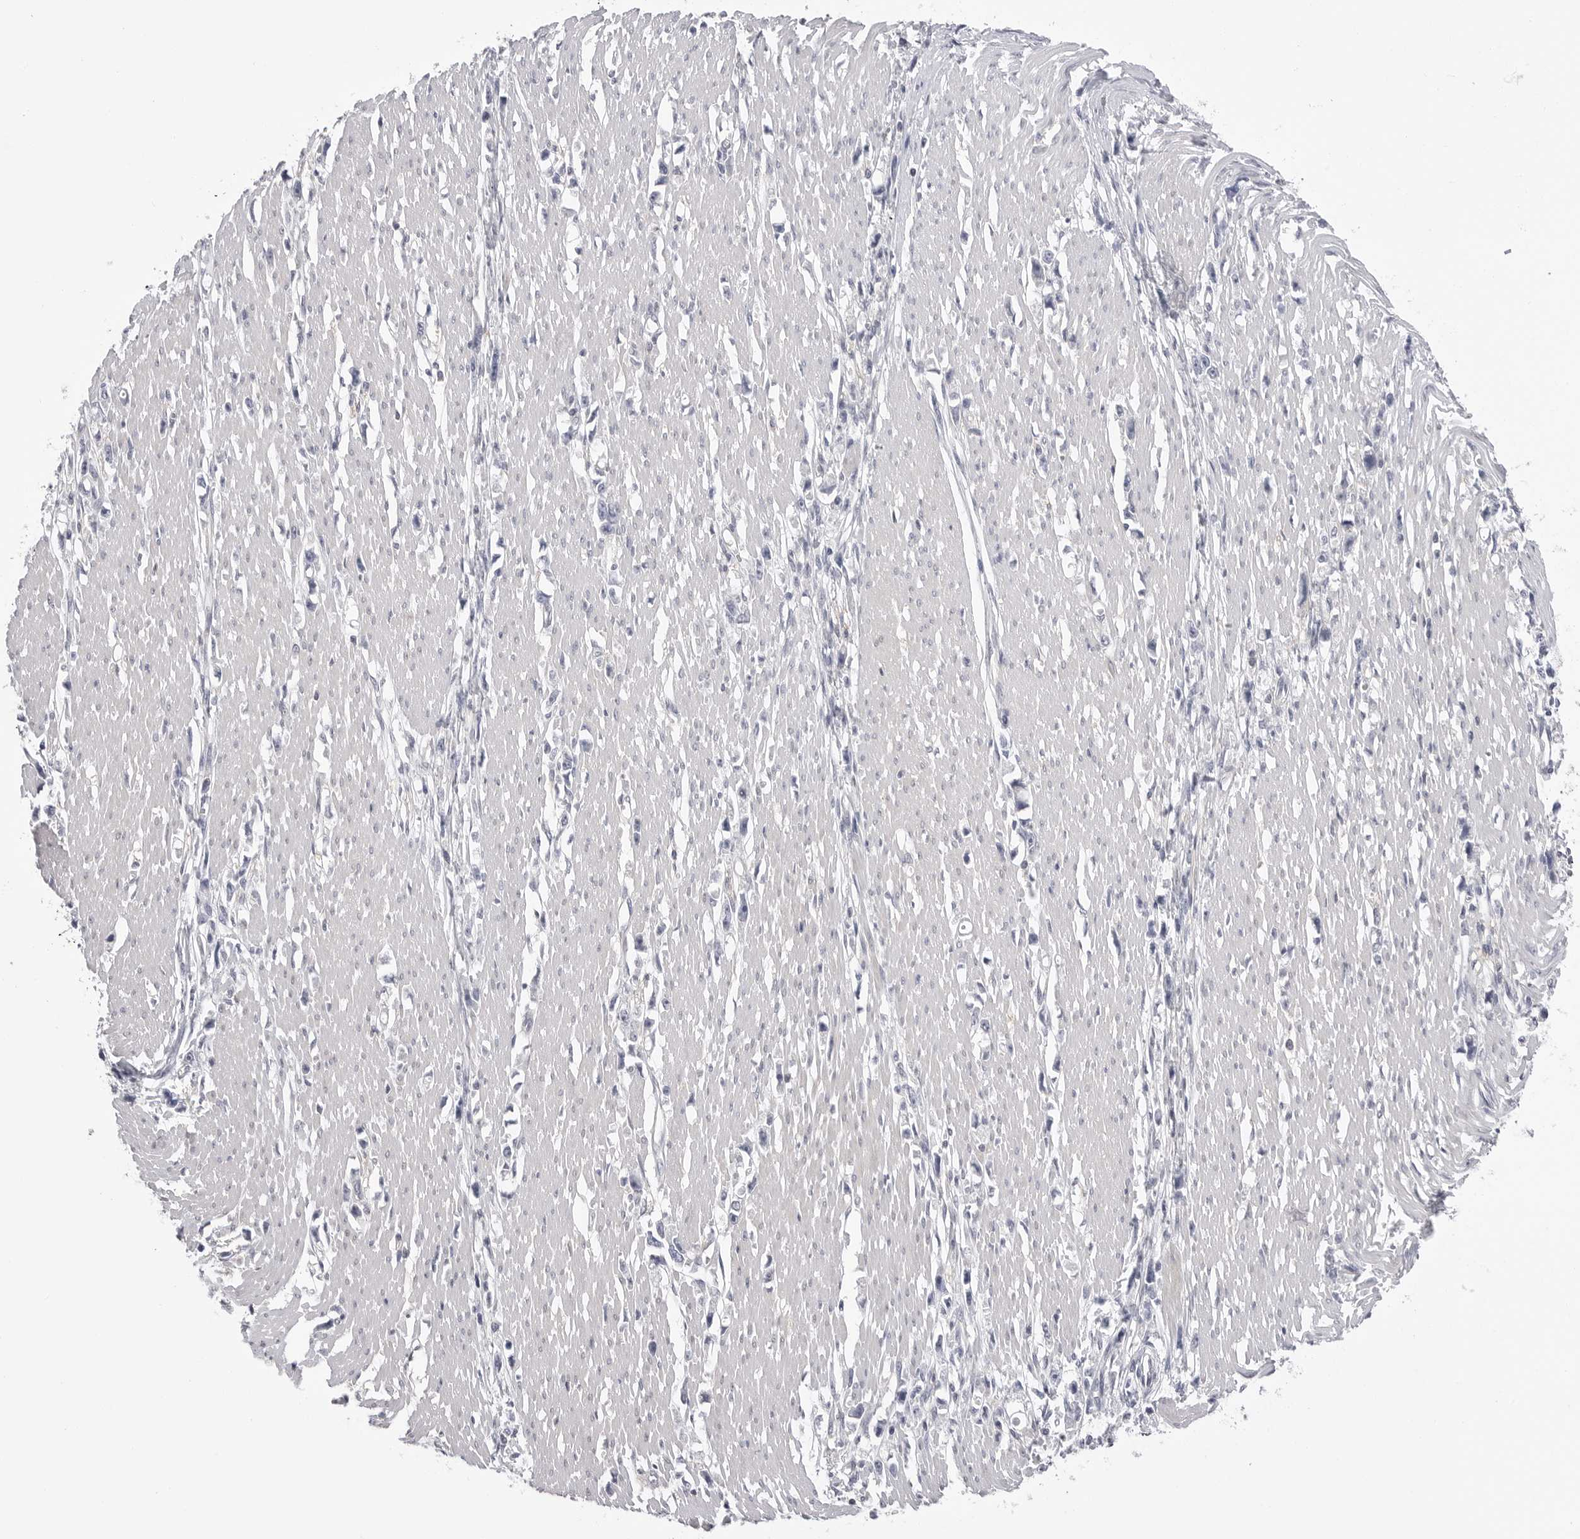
{"staining": {"intensity": "negative", "quantity": "none", "location": "none"}, "tissue": "stomach cancer", "cell_type": "Tumor cells", "image_type": "cancer", "snomed": [{"axis": "morphology", "description": "Adenocarcinoma, NOS"}, {"axis": "topography", "description": "Stomach"}], "caption": "Tumor cells show no significant protein expression in adenocarcinoma (stomach). (Brightfield microscopy of DAB IHC at high magnification).", "gene": "DLGAP3", "patient": {"sex": "female", "age": 59}}